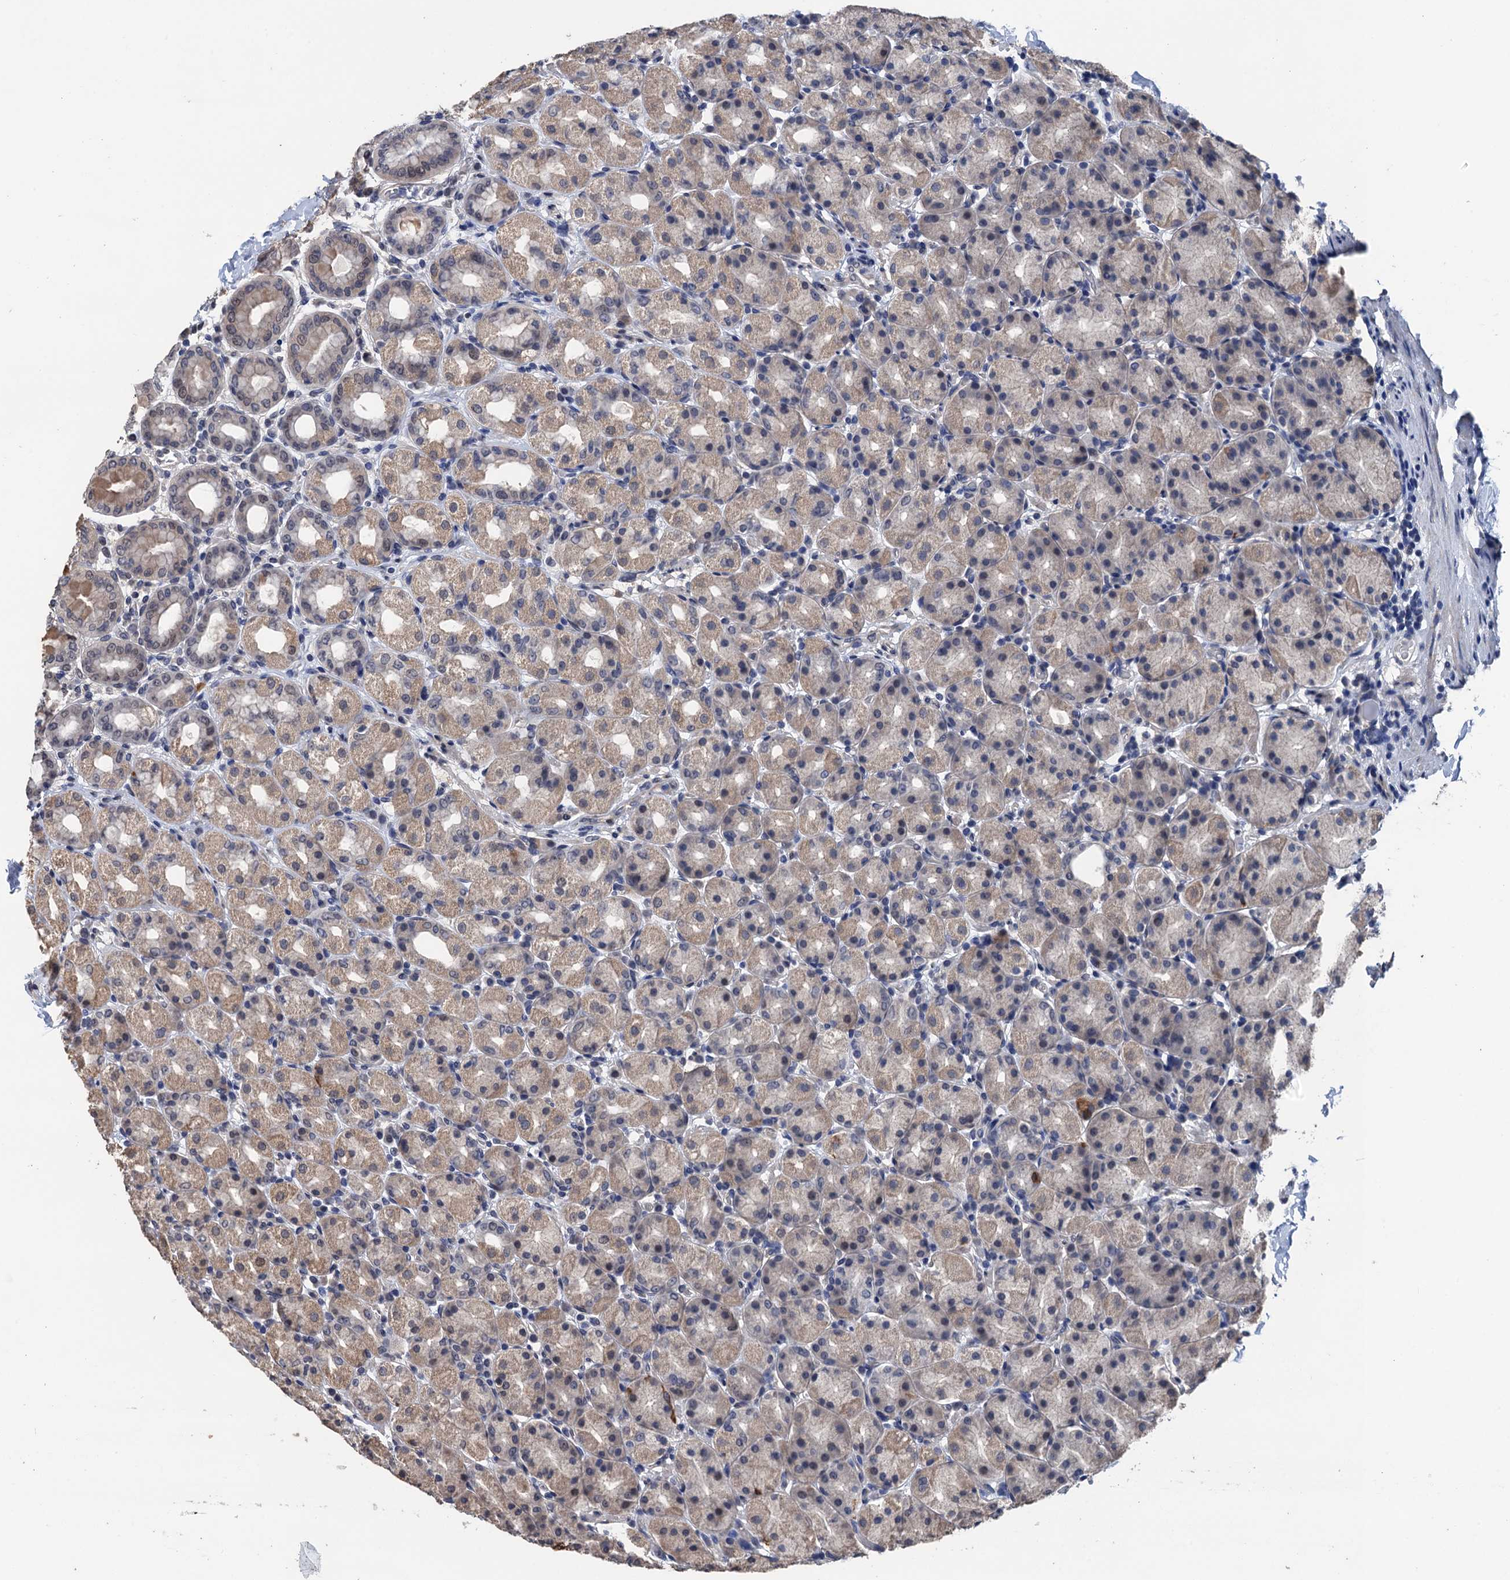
{"staining": {"intensity": "moderate", "quantity": ">75%", "location": "cytoplasmic/membranous,nuclear"}, "tissue": "stomach", "cell_type": "Glandular cells", "image_type": "normal", "snomed": [{"axis": "morphology", "description": "Normal tissue, NOS"}, {"axis": "topography", "description": "Stomach, upper"}], "caption": "A medium amount of moderate cytoplasmic/membranous,nuclear staining is identified in approximately >75% of glandular cells in normal stomach.", "gene": "ART5", "patient": {"sex": "male", "age": 68}}